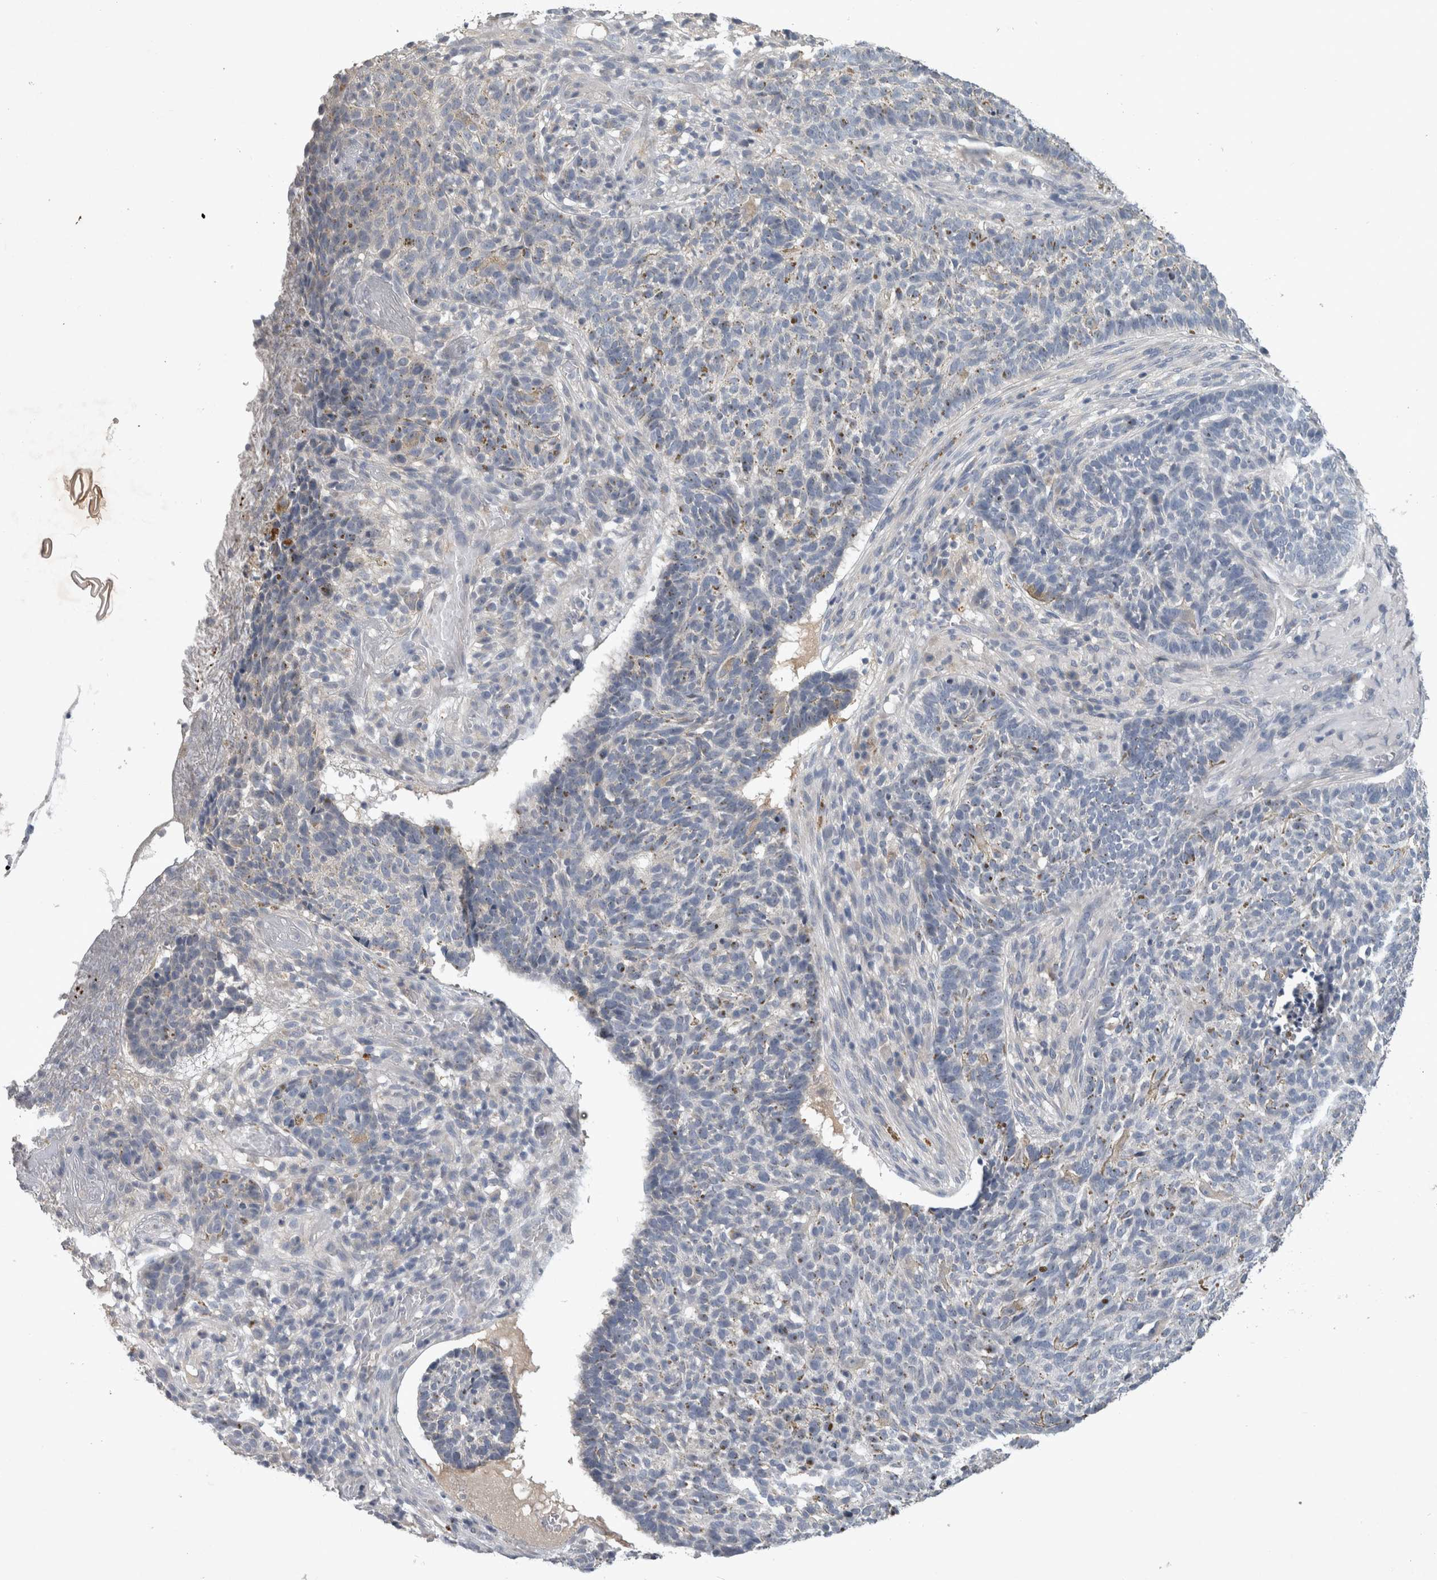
{"staining": {"intensity": "negative", "quantity": "none", "location": "none"}, "tissue": "skin cancer", "cell_type": "Tumor cells", "image_type": "cancer", "snomed": [{"axis": "morphology", "description": "Basal cell carcinoma"}, {"axis": "topography", "description": "Skin"}], "caption": "A micrograph of human skin cancer (basal cell carcinoma) is negative for staining in tumor cells.", "gene": "SLC22A11", "patient": {"sex": "male", "age": 85}}